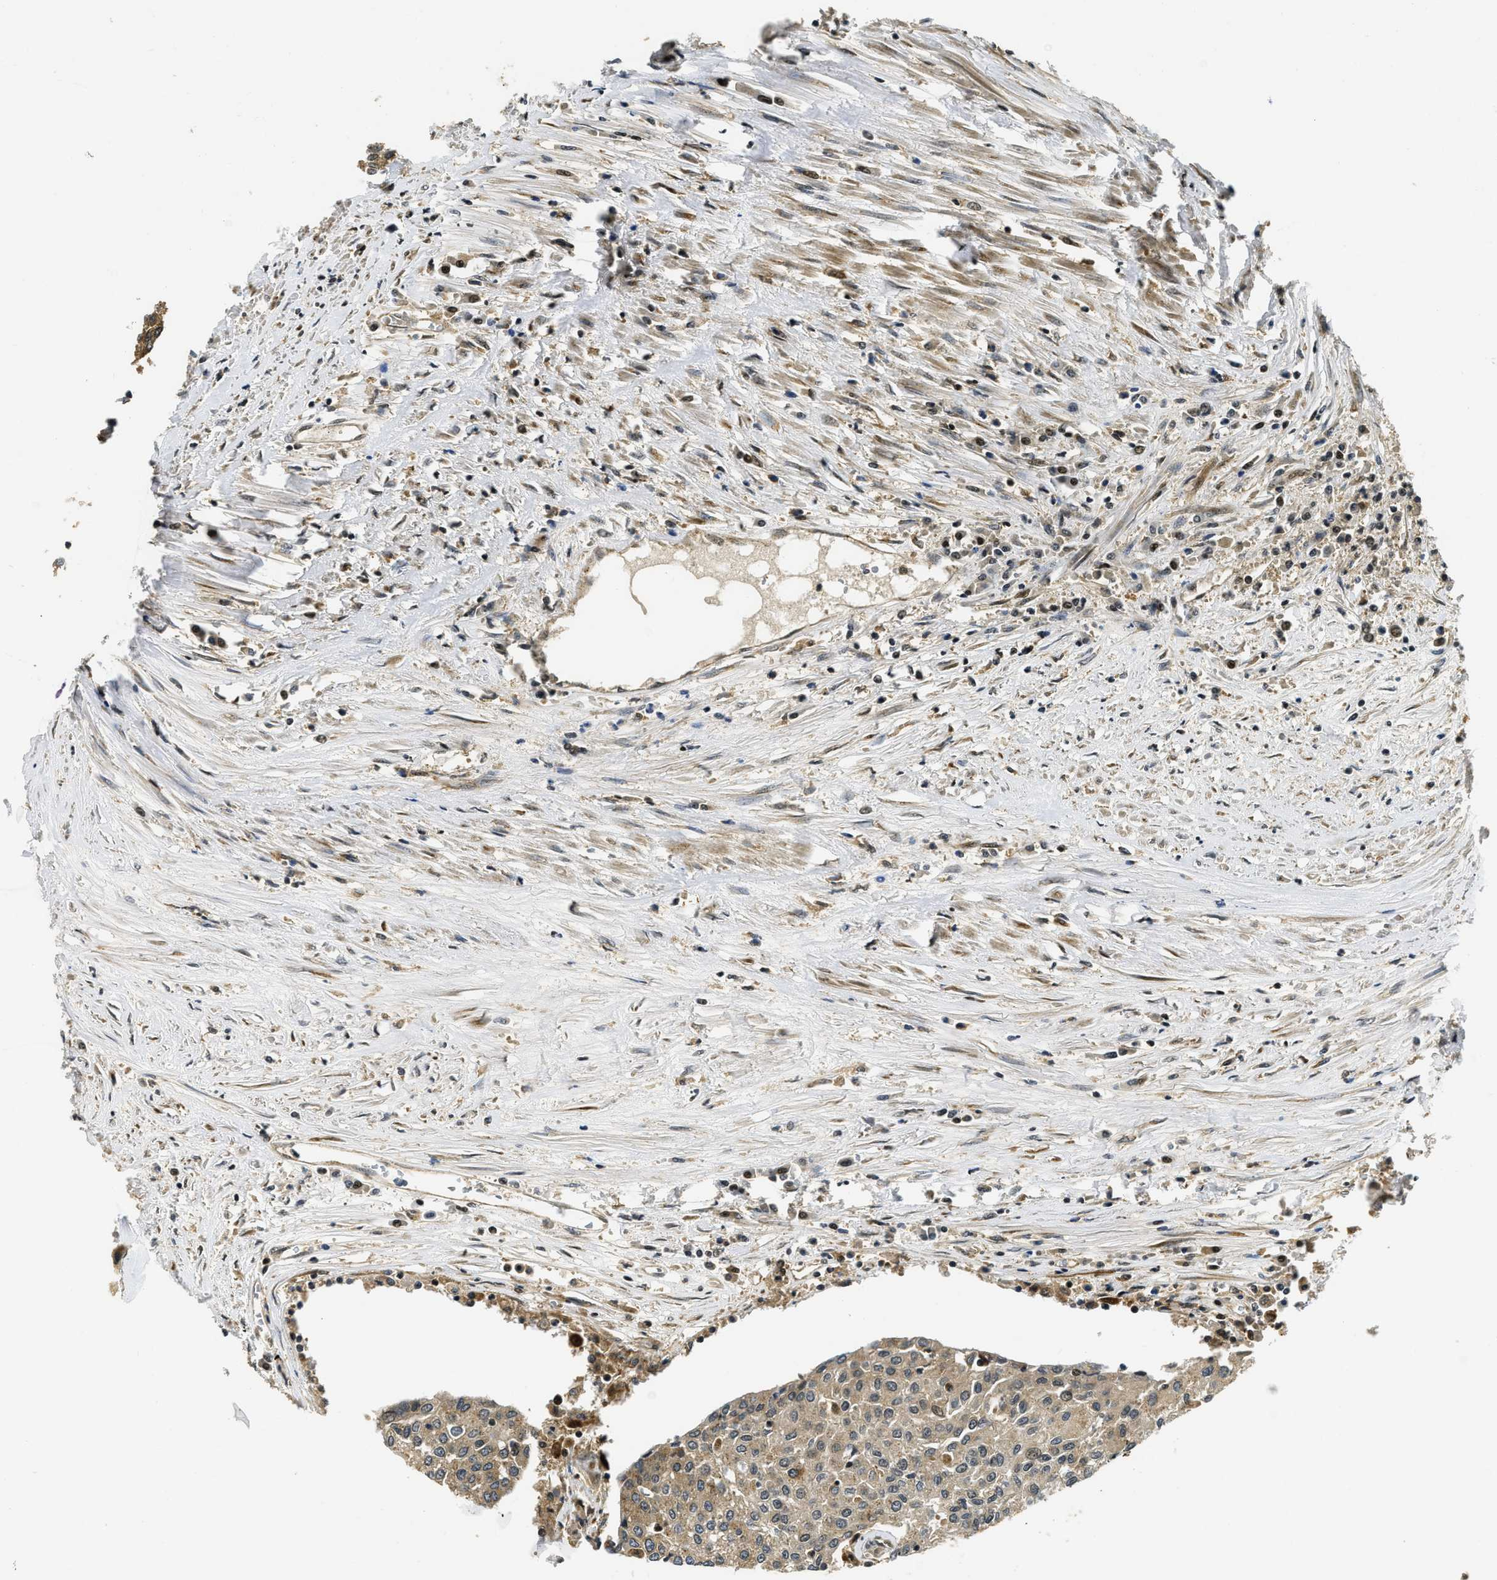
{"staining": {"intensity": "moderate", "quantity": ">75%", "location": "cytoplasmic/membranous"}, "tissue": "urothelial cancer", "cell_type": "Tumor cells", "image_type": "cancer", "snomed": [{"axis": "morphology", "description": "Urothelial carcinoma, High grade"}, {"axis": "topography", "description": "Urinary bladder"}], "caption": "Tumor cells demonstrate medium levels of moderate cytoplasmic/membranous expression in approximately >75% of cells in human high-grade urothelial carcinoma.", "gene": "ADSL", "patient": {"sex": "female", "age": 85}}